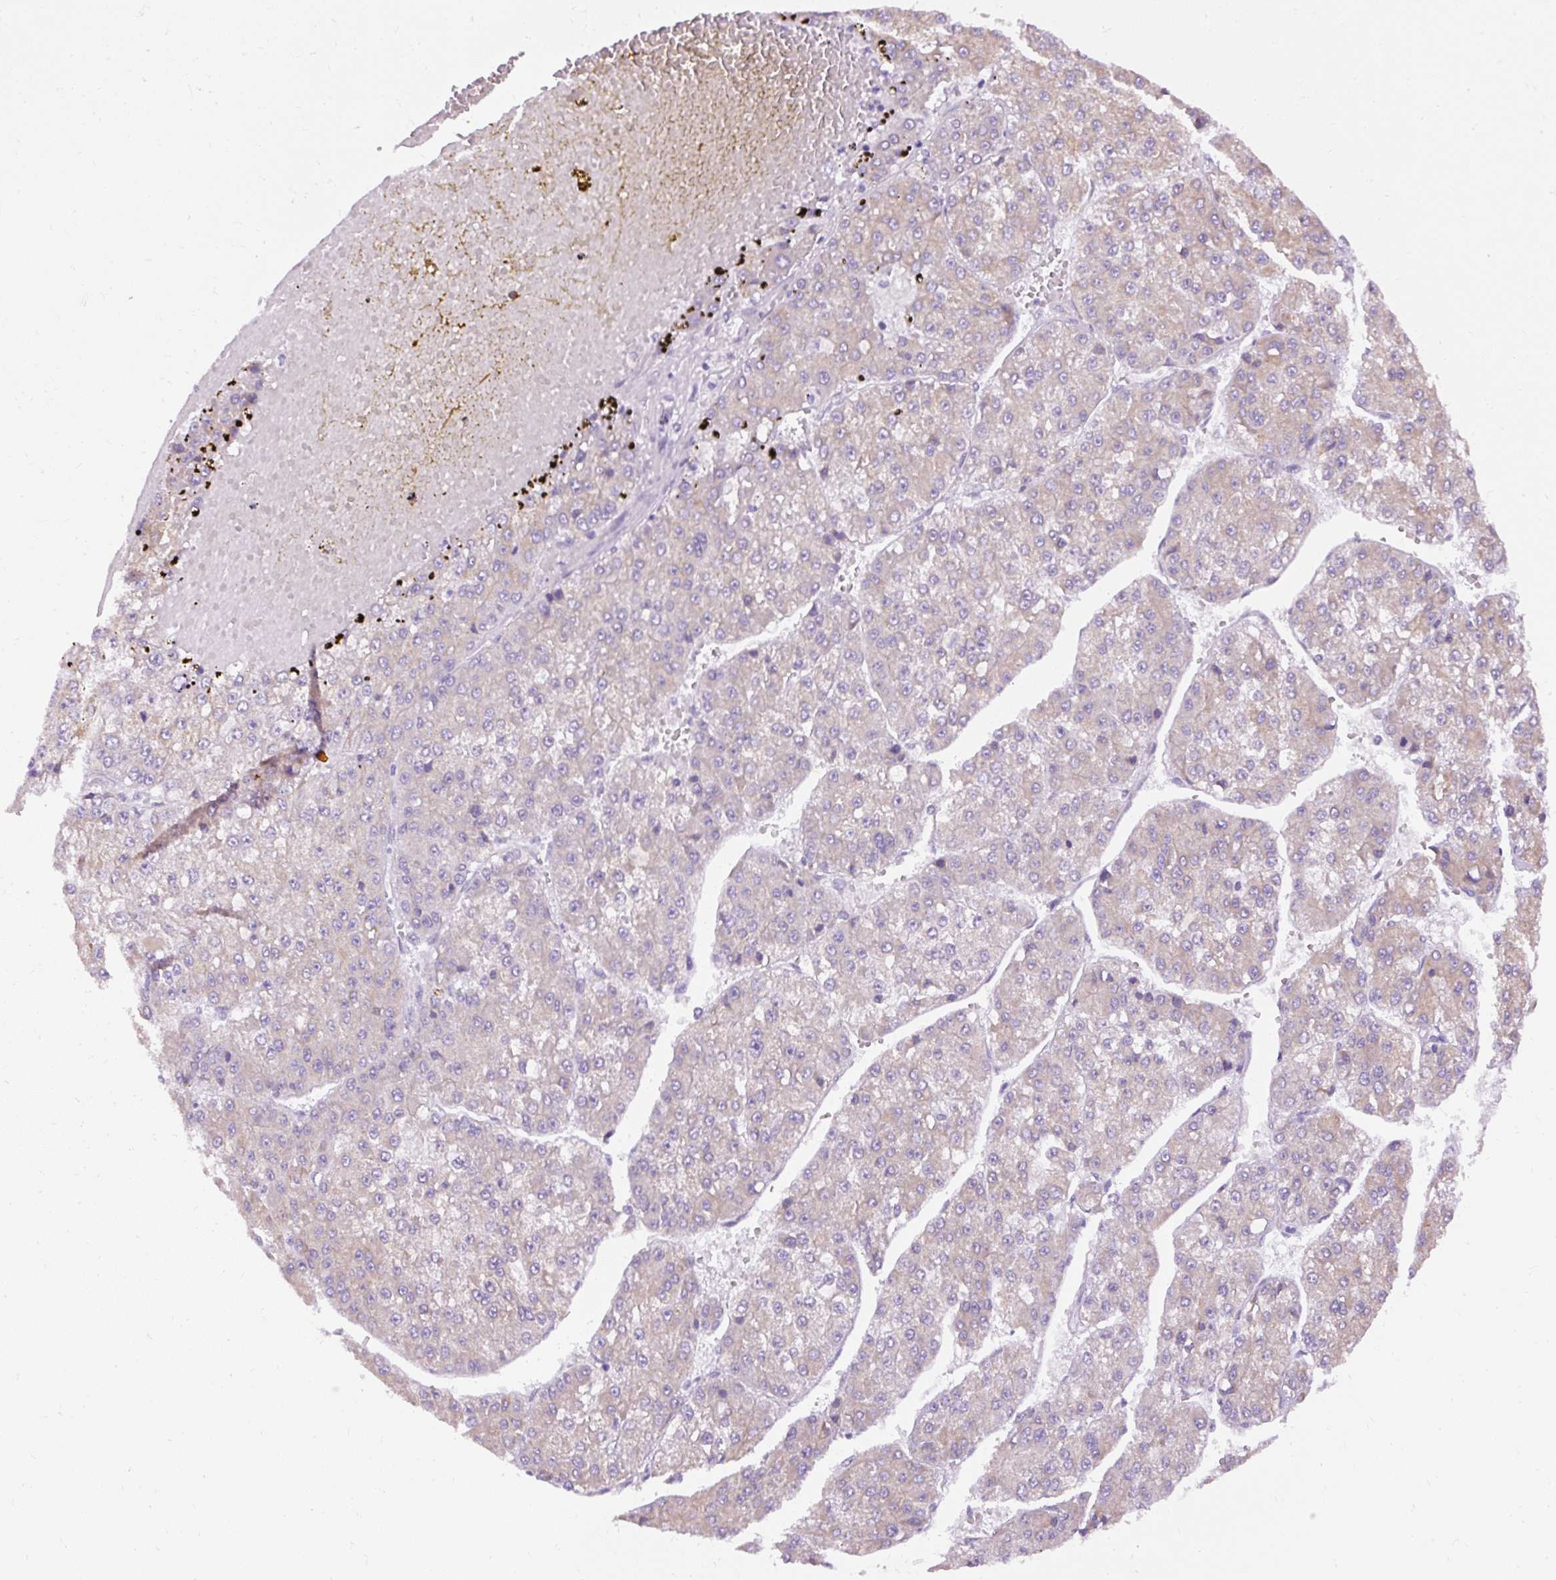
{"staining": {"intensity": "weak", "quantity": "<25%", "location": "cytoplasmic/membranous"}, "tissue": "liver cancer", "cell_type": "Tumor cells", "image_type": "cancer", "snomed": [{"axis": "morphology", "description": "Carcinoma, Hepatocellular, NOS"}, {"axis": "topography", "description": "Liver"}], "caption": "IHC image of neoplastic tissue: human liver cancer (hepatocellular carcinoma) stained with DAB (3,3'-diaminobenzidine) reveals no significant protein positivity in tumor cells.", "gene": "FAM149A", "patient": {"sex": "female", "age": 73}}